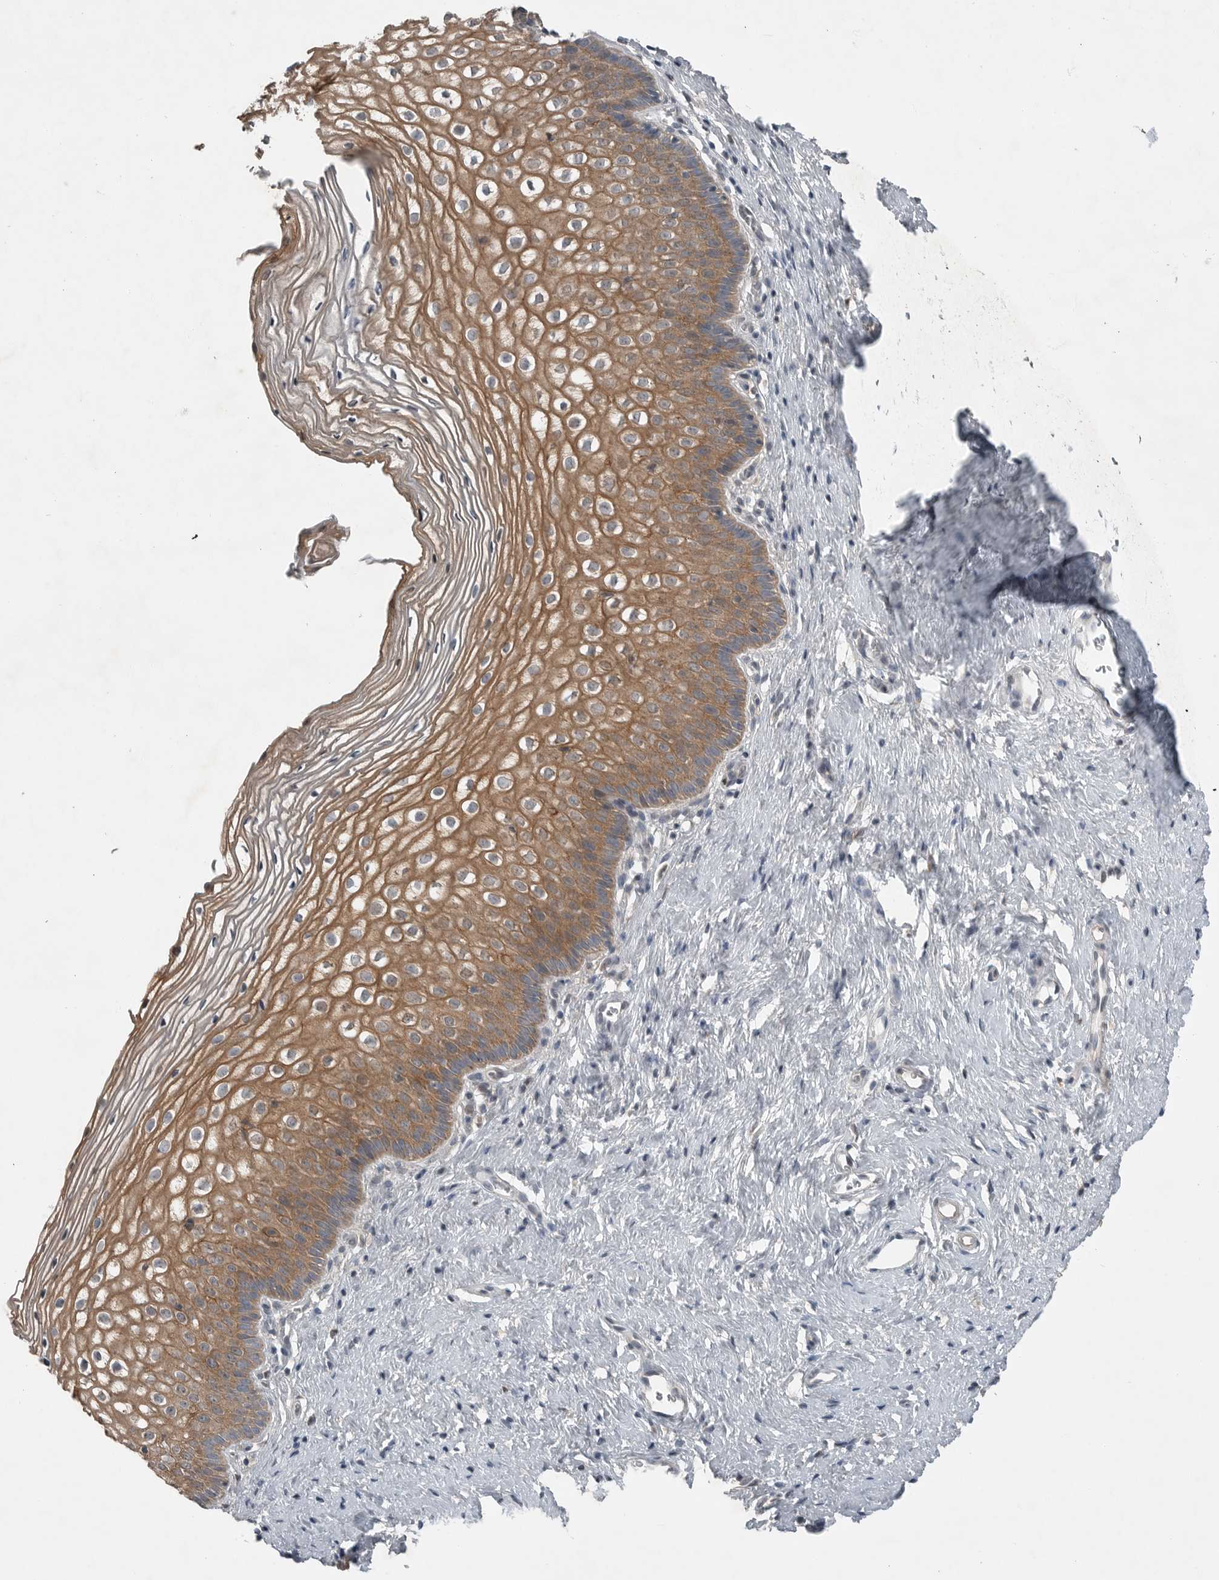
{"staining": {"intensity": "moderate", "quantity": ">75%", "location": "cytoplasmic/membranous"}, "tissue": "cervix", "cell_type": "Squamous epithelial cells", "image_type": "normal", "snomed": [{"axis": "morphology", "description": "Normal tissue, NOS"}, {"axis": "topography", "description": "Cervix"}], "caption": "The photomicrograph shows immunohistochemical staining of benign cervix. There is moderate cytoplasmic/membranous expression is present in about >75% of squamous epithelial cells. Immunohistochemistry stains the protein in brown and the nuclei are stained blue.", "gene": "MFAP3L", "patient": {"sex": "female", "age": 27}}